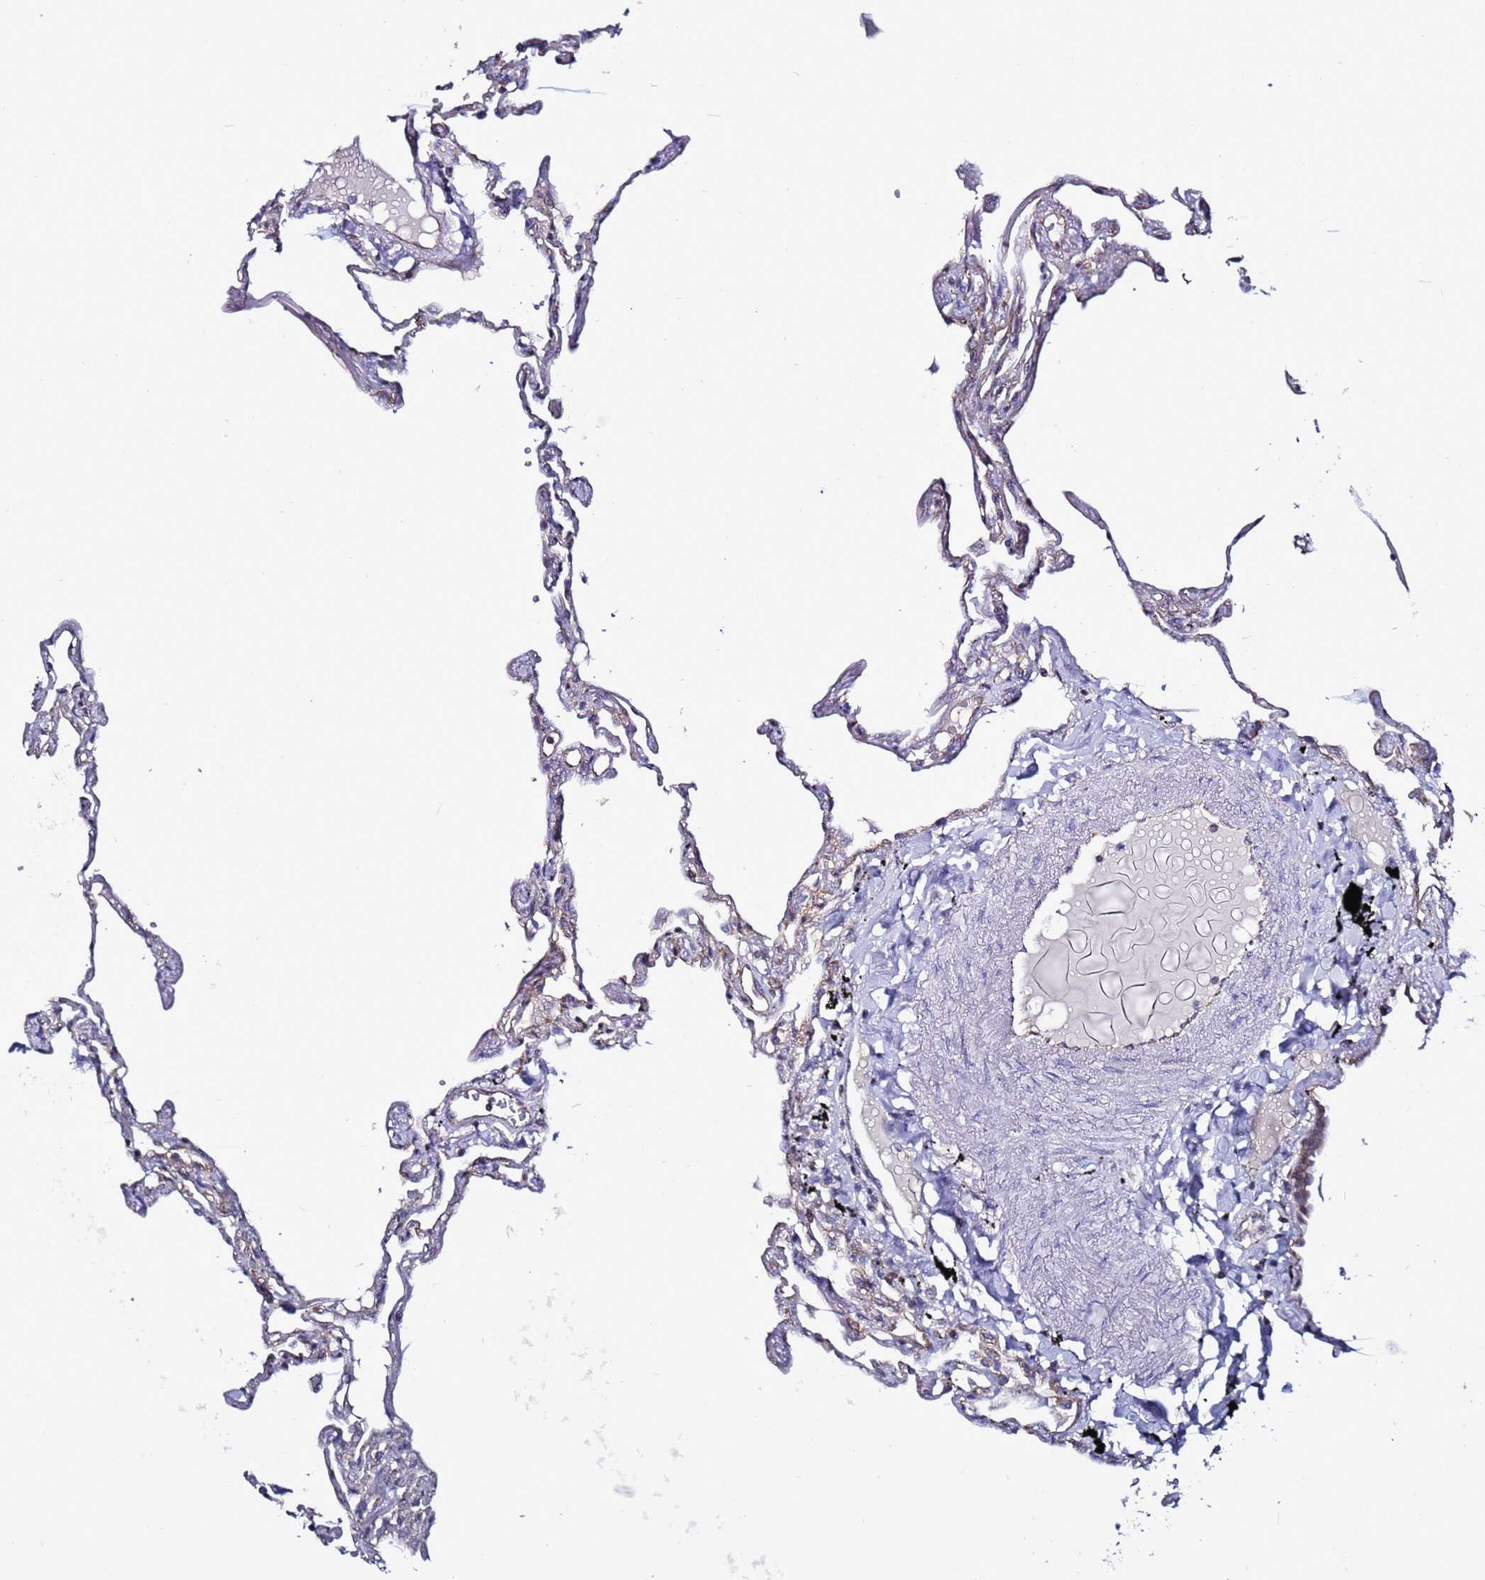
{"staining": {"intensity": "weak", "quantity": "25%-75%", "location": "cytoplasmic/membranous"}, "tissue": "lung", "cell_type": "Alveolar cells", "image_type": "normal", "snomed": [{"axis": "morphology", "description": "Normal tissue, NOS"}, {"axis": "topography", "description": "Lung"}], "caption": "Weak cytoplasmic/membranous protein expression is identified in about 25%-75% of alveolar cells in lung.", "gene": "TENM3", "patient": {"sex": "female", "age": 67}}